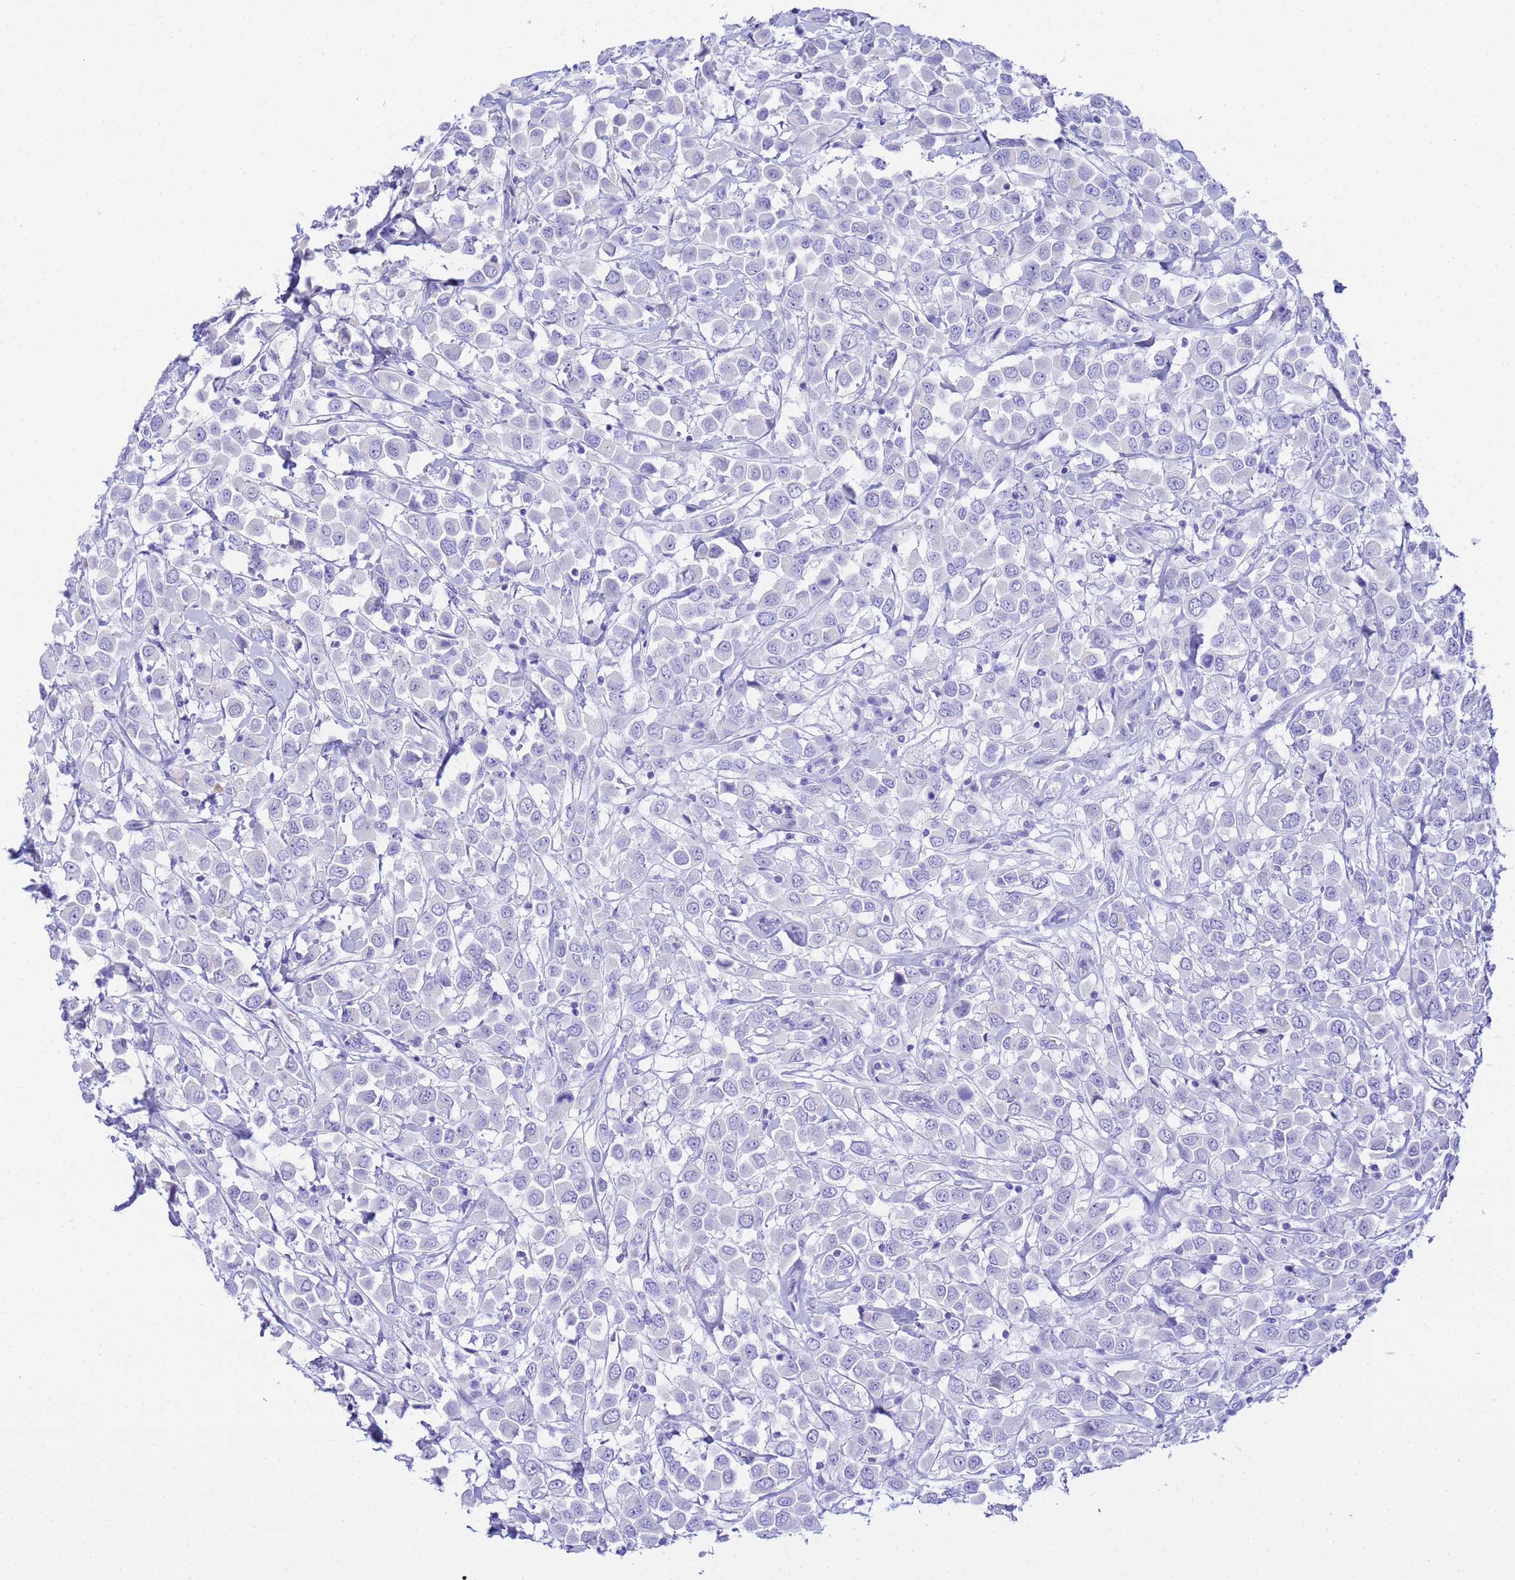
{"staining": {"intensity": "negative", "quantity": "none", "location": "none"}, "tissue": "breast cancer", "cell_type": "Tumor cells", "image_type": "cancer", "snomed": [{"axis": "morphology", "description": "Duct carcinoma"}, {"axis": "topography", "description": "Breast"}], "caption": "Immunohistochemistry (IHC) micrograph of neoplastic tissue: human breast cancer (invasive ductal carcinoma) stained with DAB (3,3'-diaminobenzidine) exhibits no significant protein staining in tumor cells.", "gene": "AQP12A", "patient": {"sex": "female", "age": 61}}